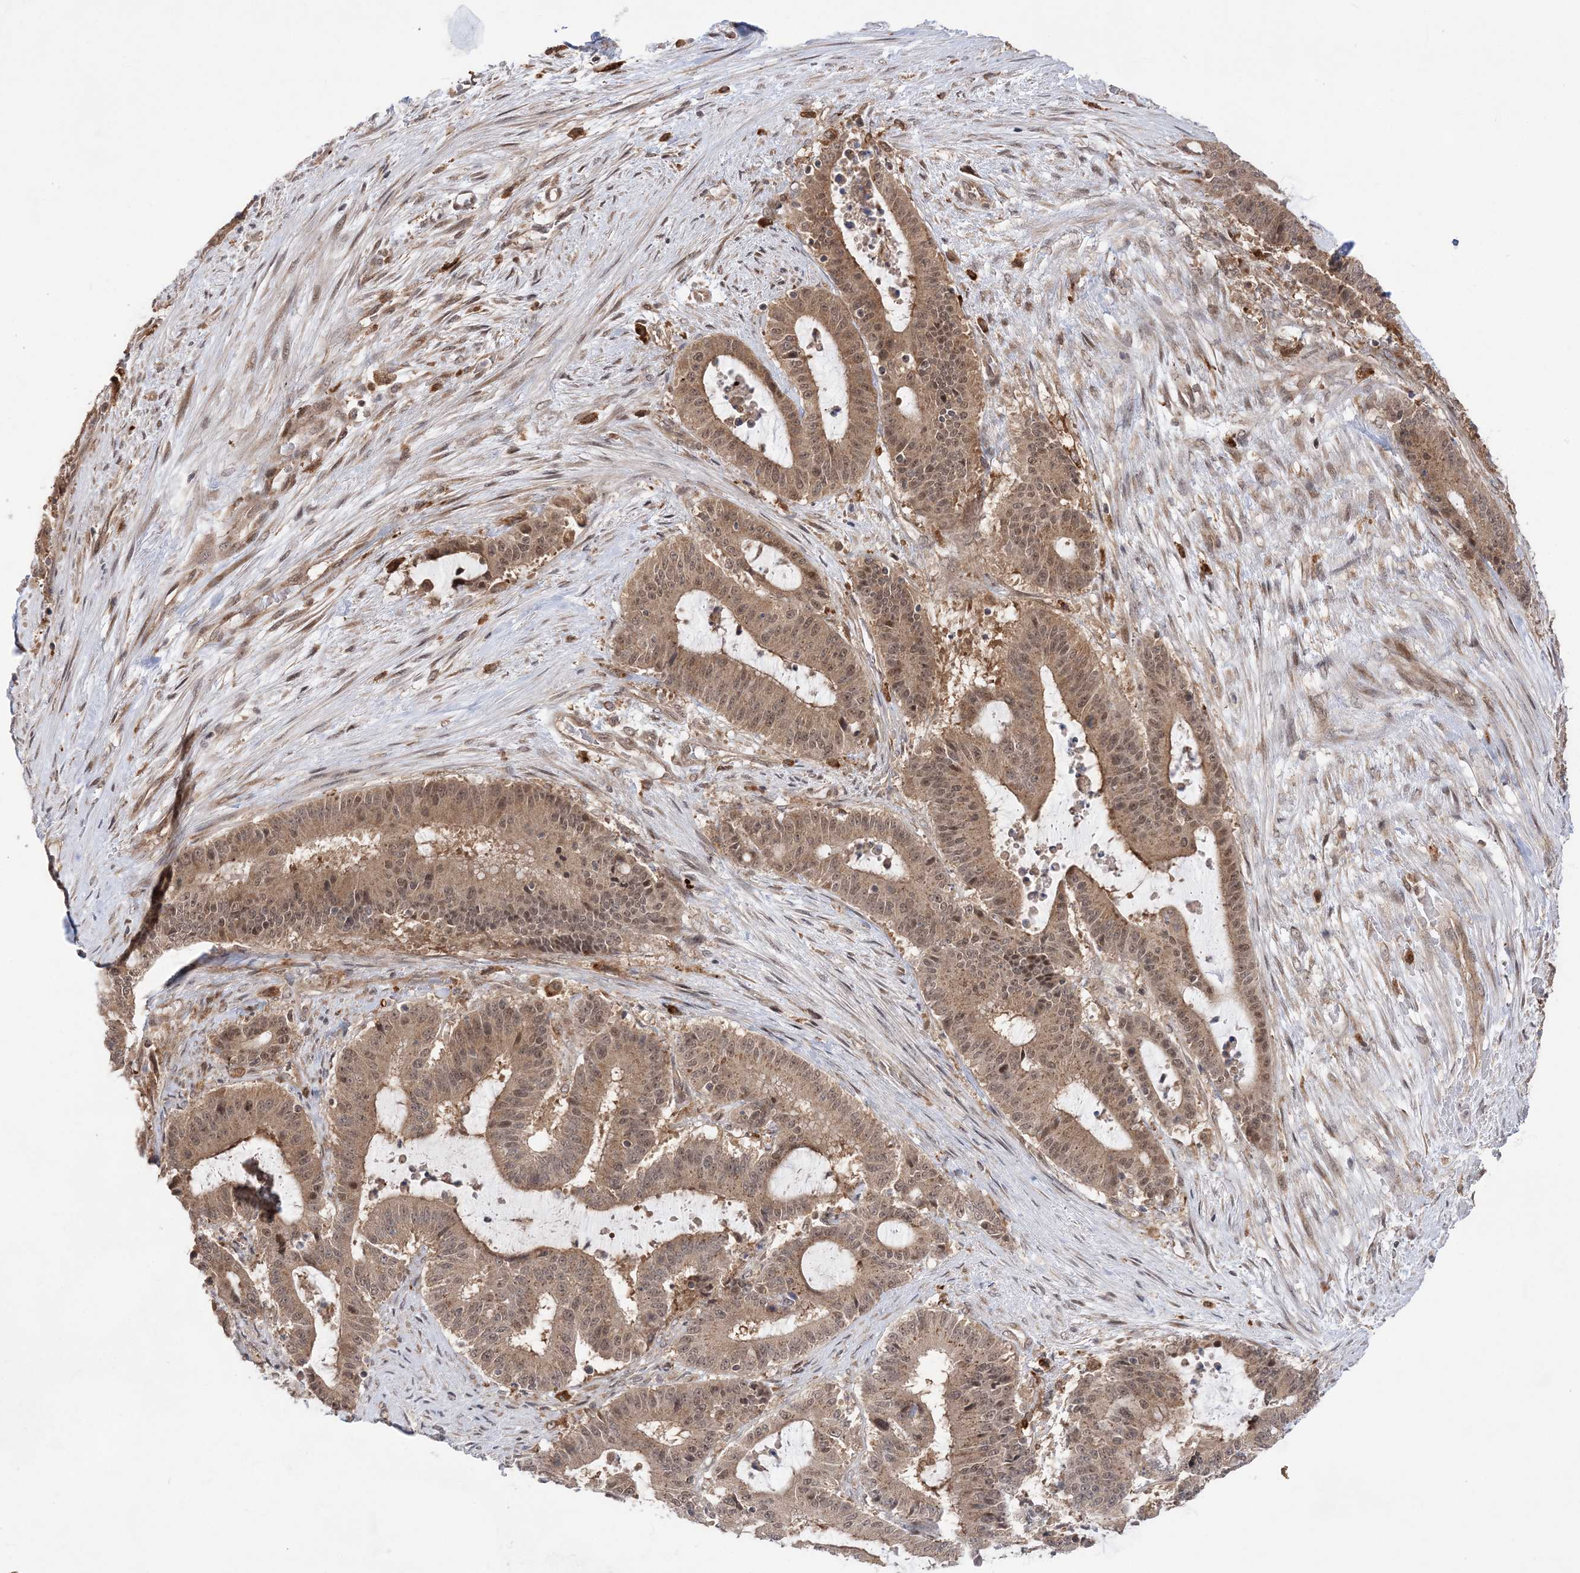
{"staining": {"intensity": "moderate", "quantity": ">75%", "location": "cytoplasmic/membranous,nuclear"}, "tissue": "liver cancer", "cell_type": "Tumor cells", "image_type": "cancer", "snomed": [{"axis": "morphology", "description": "Normal tissue, NOS"}, {"axis": "morphology", "description": "Cholangiocarcinoma"}, {"axis": "topography", "description": "Liver"}, {"axis": "topography", "description": "Peripheral nerve tissue"}], "caption": "Tumor cells exhibit moderate cytoplasmic/membranous and nuclear staining in about >75% of cells in cholangiocarcinoma (liver). Nuclei are stained in blue.", "gene": "ANAPC15", "patient": {"sex": "female", "age": 73}}